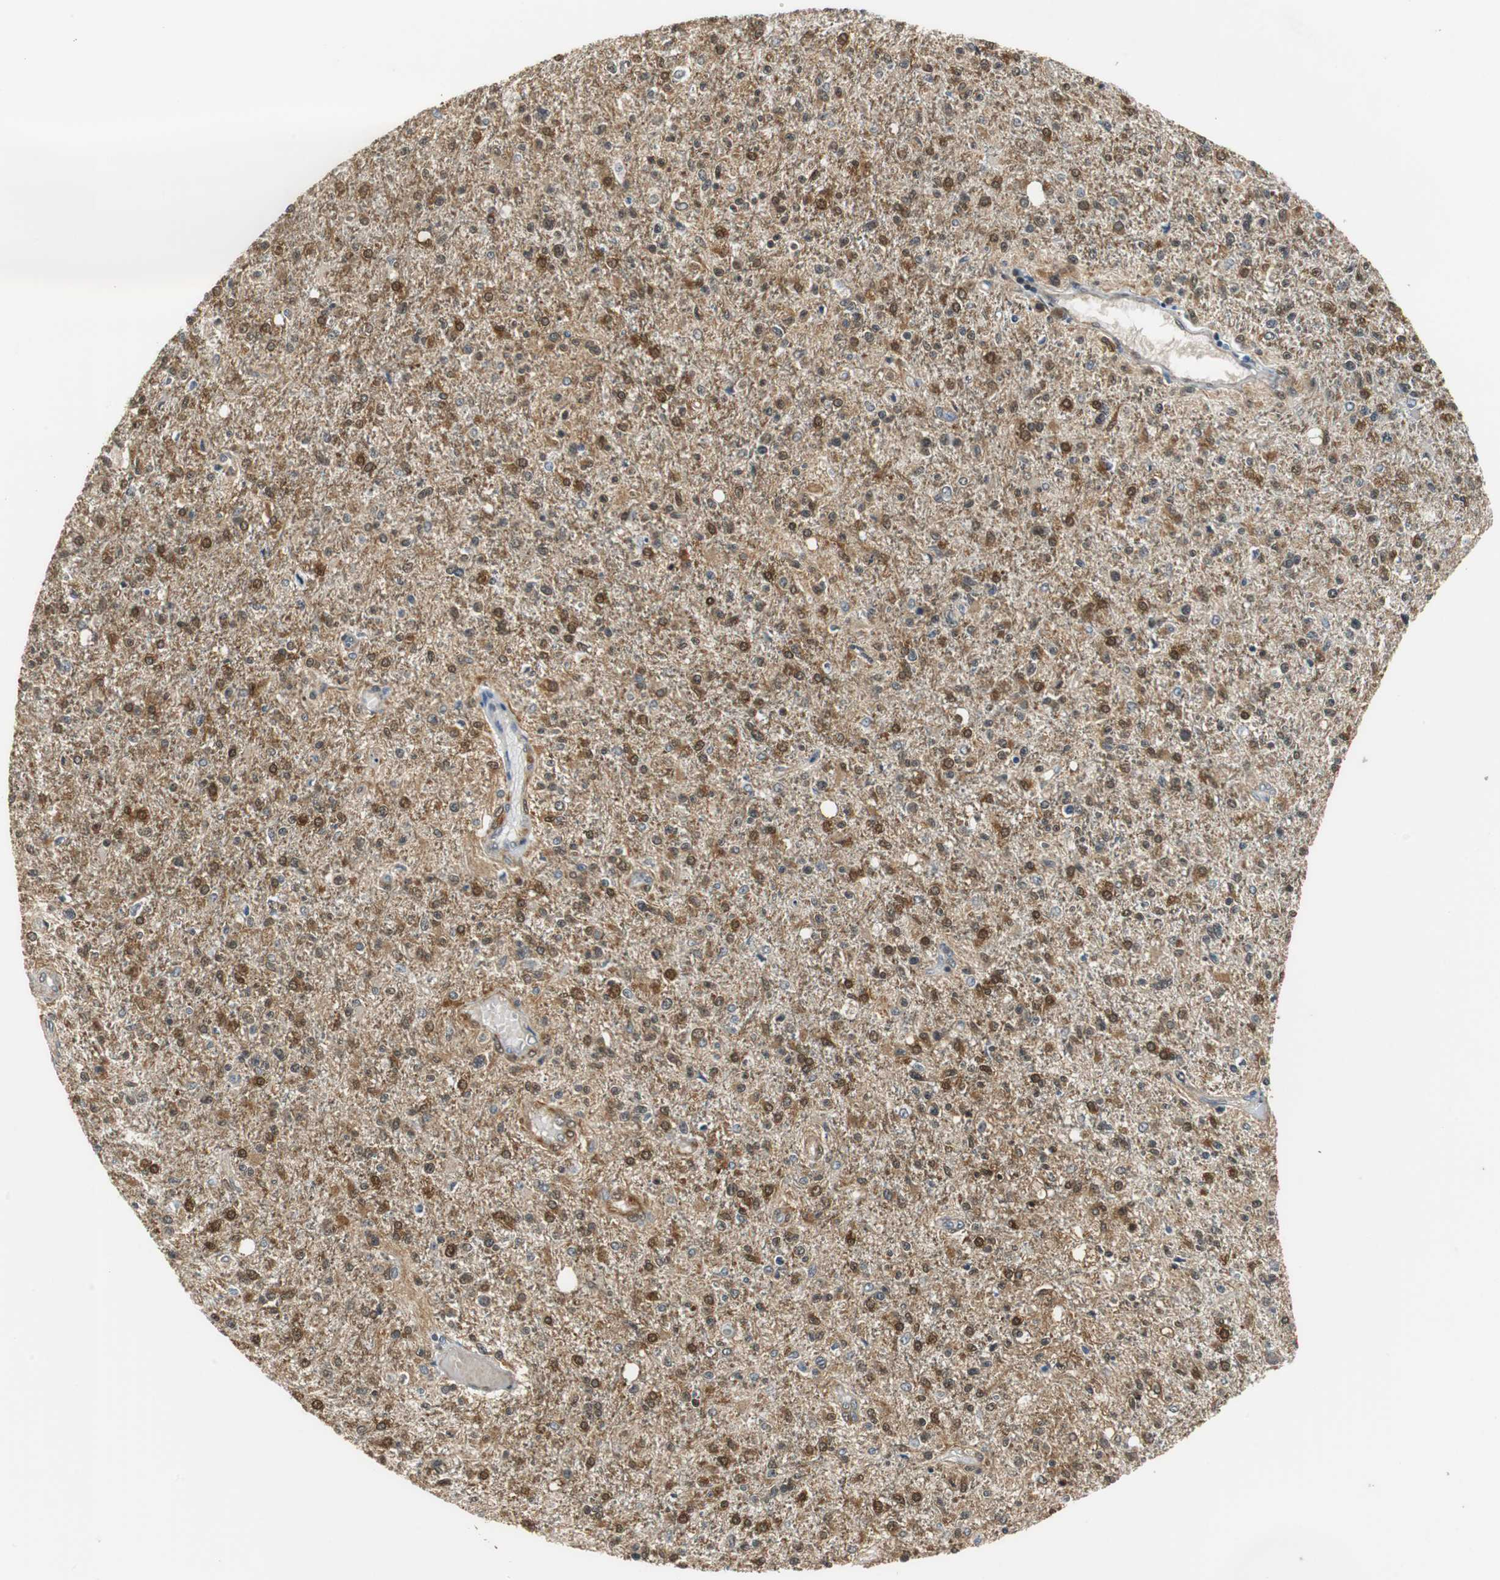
{"staining": {"intensity": "strong", "quantity": ">75%", "location": "cytoplasmic/membranous,nuclear"}, "tissue": "glioma", "cell_type": "Tumor cells", "image_type": "cancer", "snomed": [{"axis": "morphology", "description": "Glioma, malignant, High grade"}, {"axis": "topography", "description": "Cerebral cortex"}], "caption": "This is a micrograph of immunohistochemistry staining of glioma, which shows strong expression in the cytoplasmic/membranous and nuclear of tumor cells.", "gene": "UBQLN2", "patient": {"sex": "male", "age": 76}}